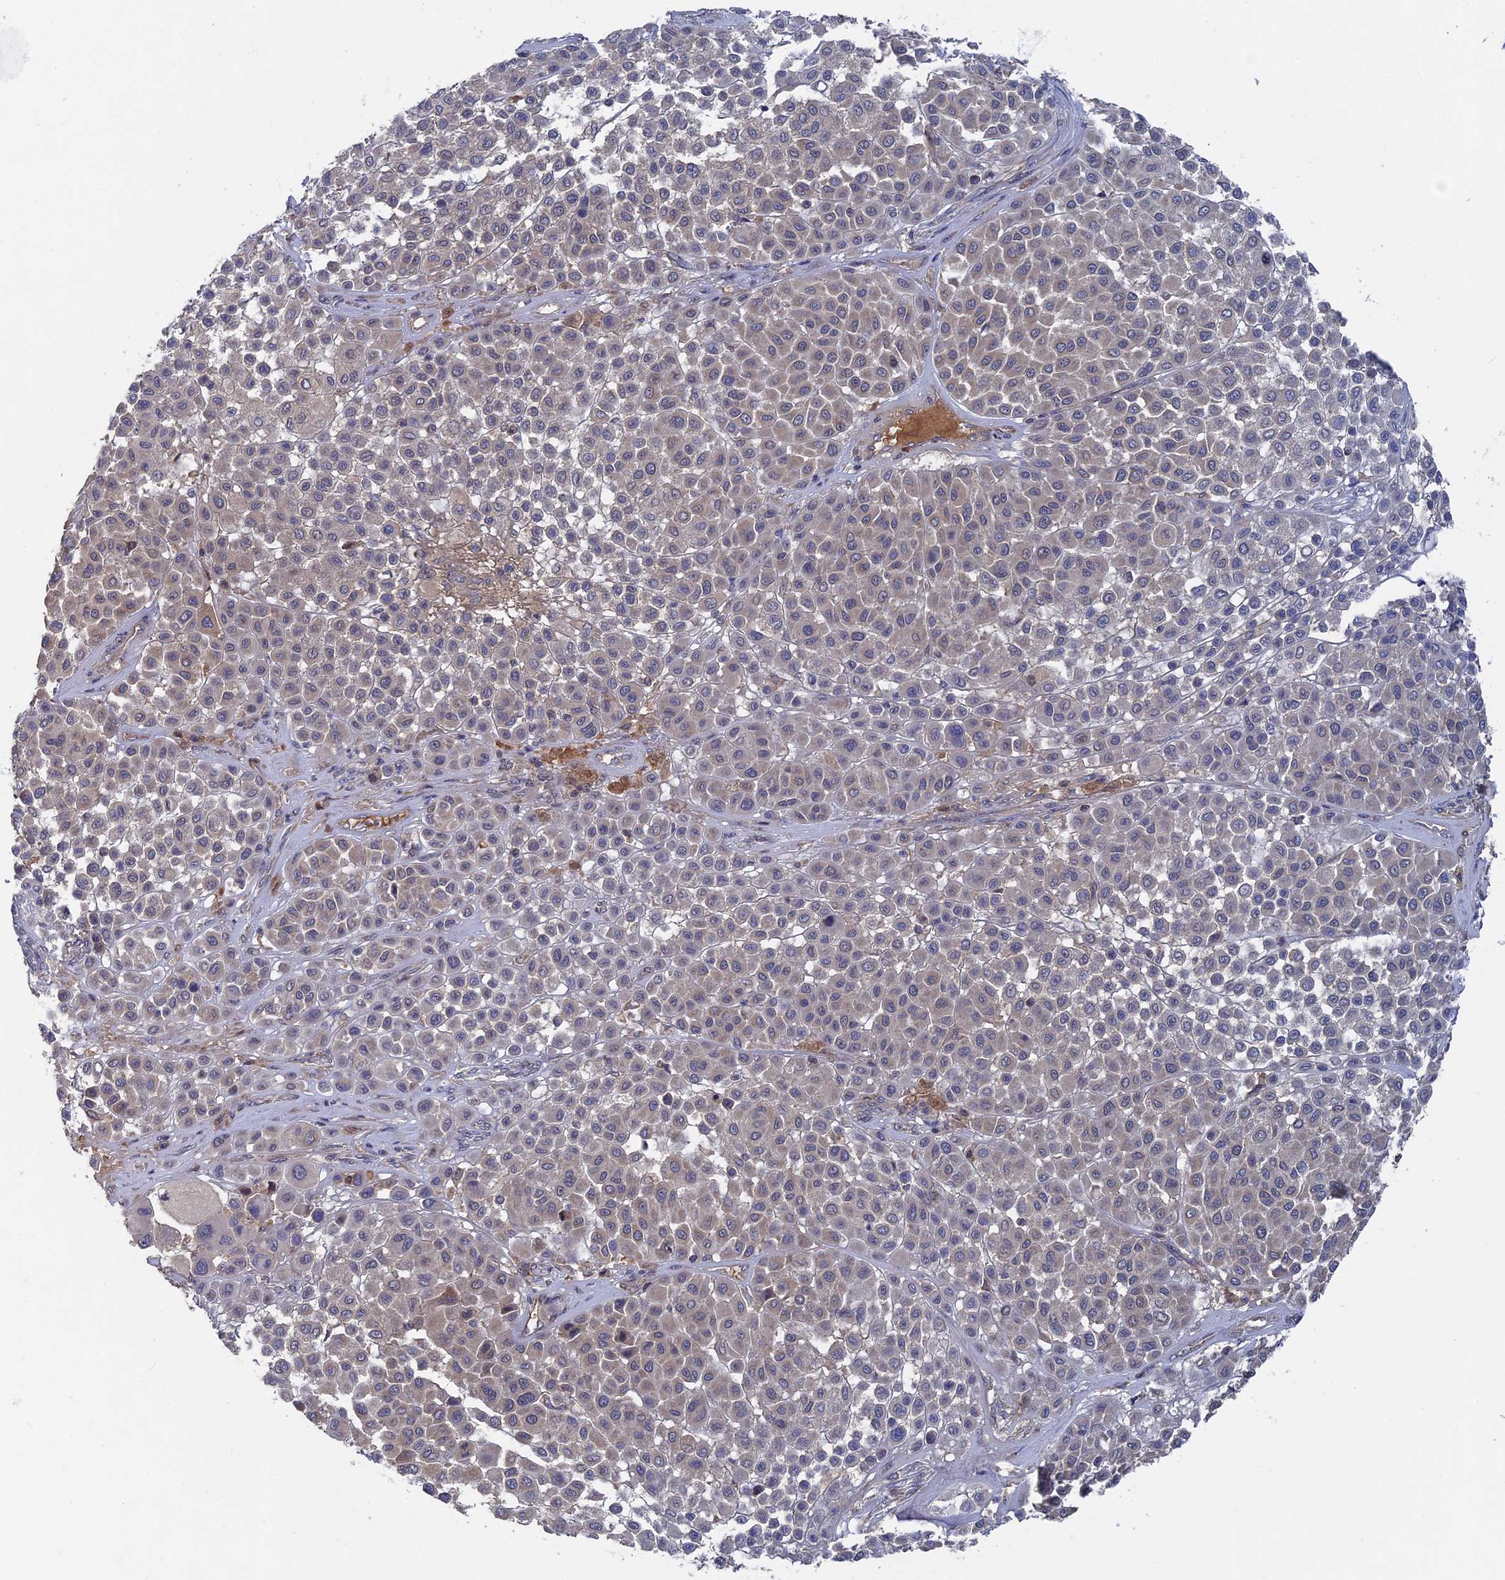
{"staining": {"intensity": "weak", "quantity": "<25%", "location": "cytoplasmic/membranous"}, "tissue": "melanoma", "cell_type": "Tumor cells", "image_type": "cancer", "snomed": [{"axis": "morphology", "description": "Malignant melanoma, Metastatic site"}, {"axis": "topography", "description": "Soft tissue"}], "caption": "There is no significant staining in tumor cells of malignant melanoma (metastatic site).", "gene": "RAB15", "patient": {"sex": "male", "age": 41}}